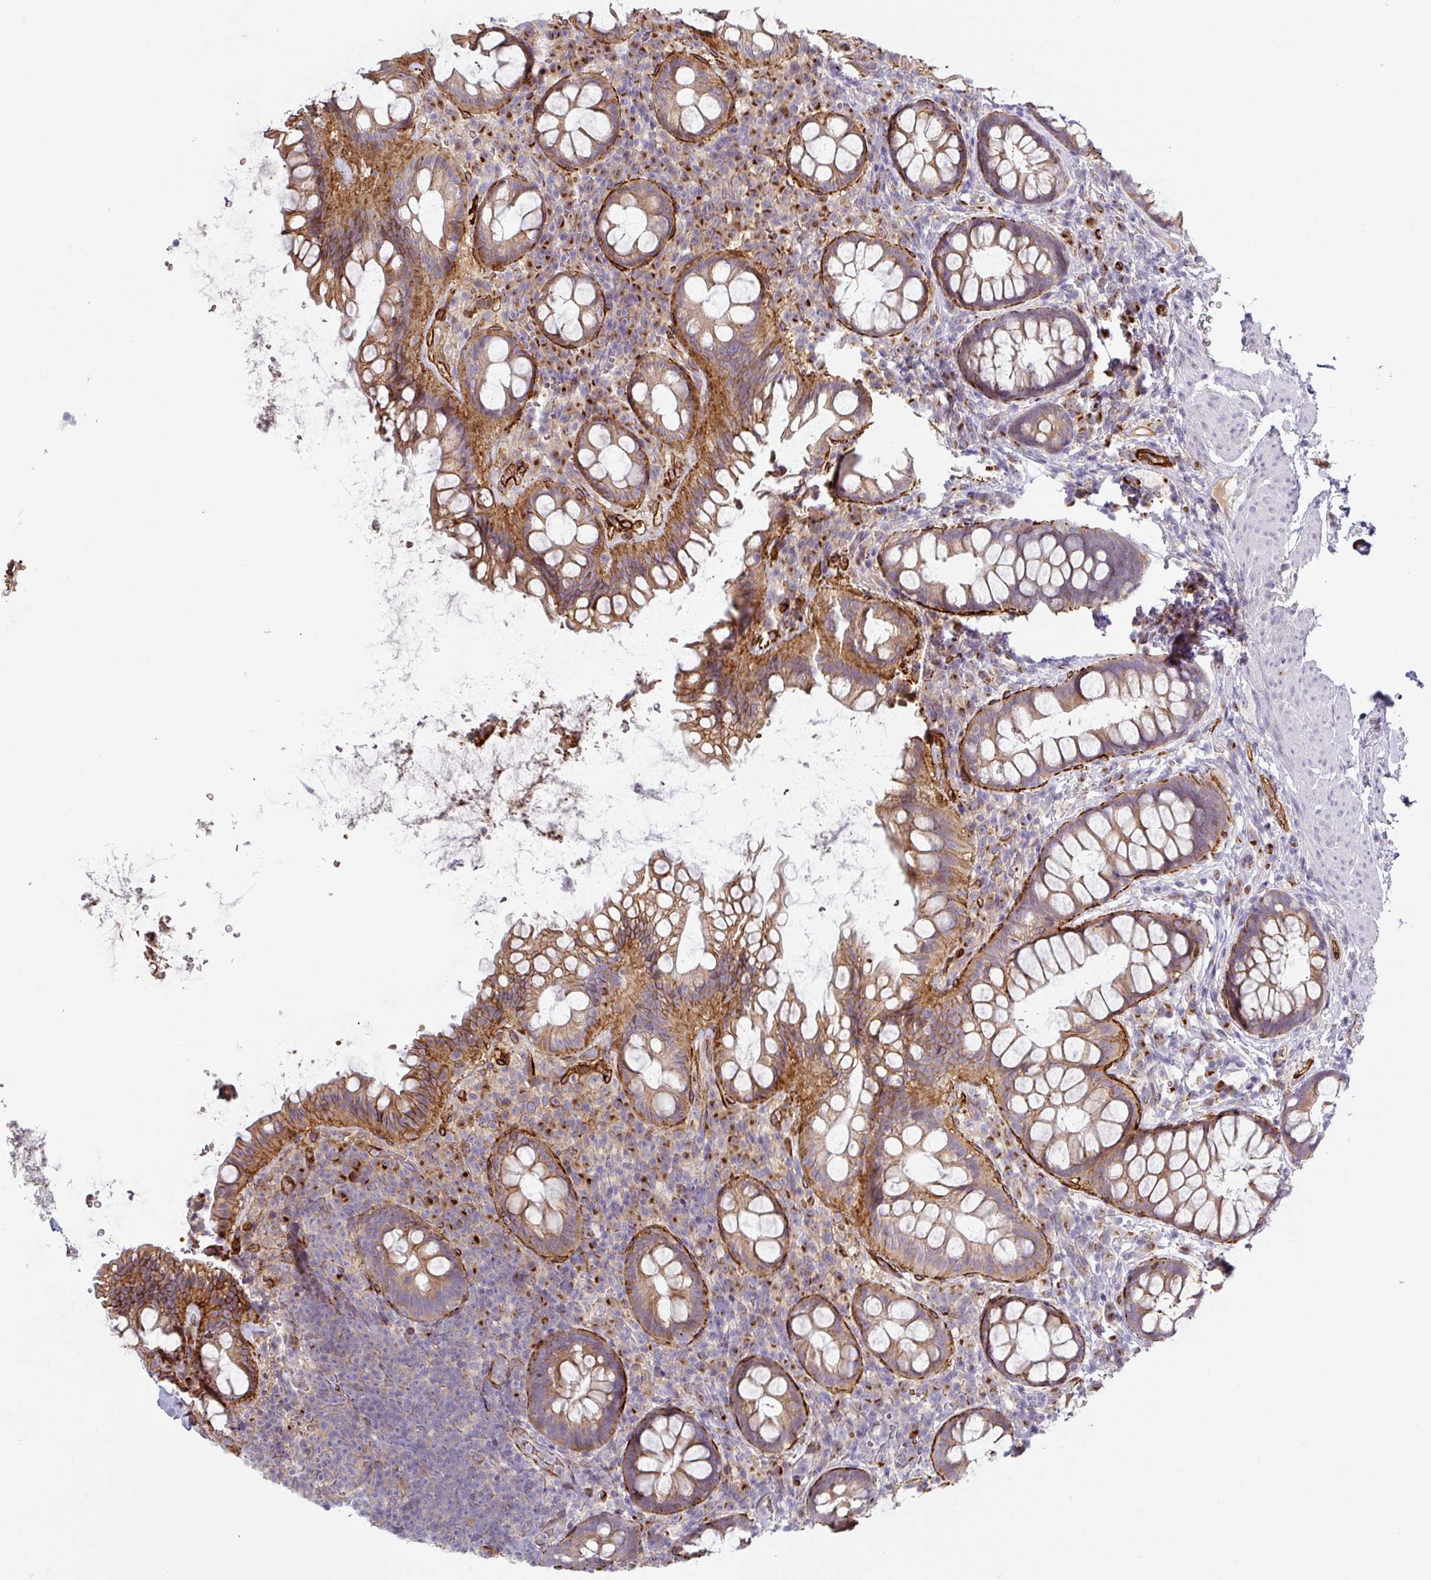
{"staining": {"intensity": "moderate", "quantity": ">75%", "location": "cytoplasmic/membranous"}, "tissue": "rectum", "cell_type": "Glandular cells", "image_type": "normal", "snomed": [{"axis": "morphology", "description": "Normal tissue, NOS"}, {"axis": "topography", "description": "Rectum"}, {"axis": "topography", "description": "Peripheral nerve tissue"}], "caption": "Immunohistochemical staining of benign human rectum exhibits >75% levels of moderate cytoplasmic/membranous protein positivity in approximately >75% of glandular cells.", "gene": "PRODH2", "patient": {"sex": "female", "age": 69}}